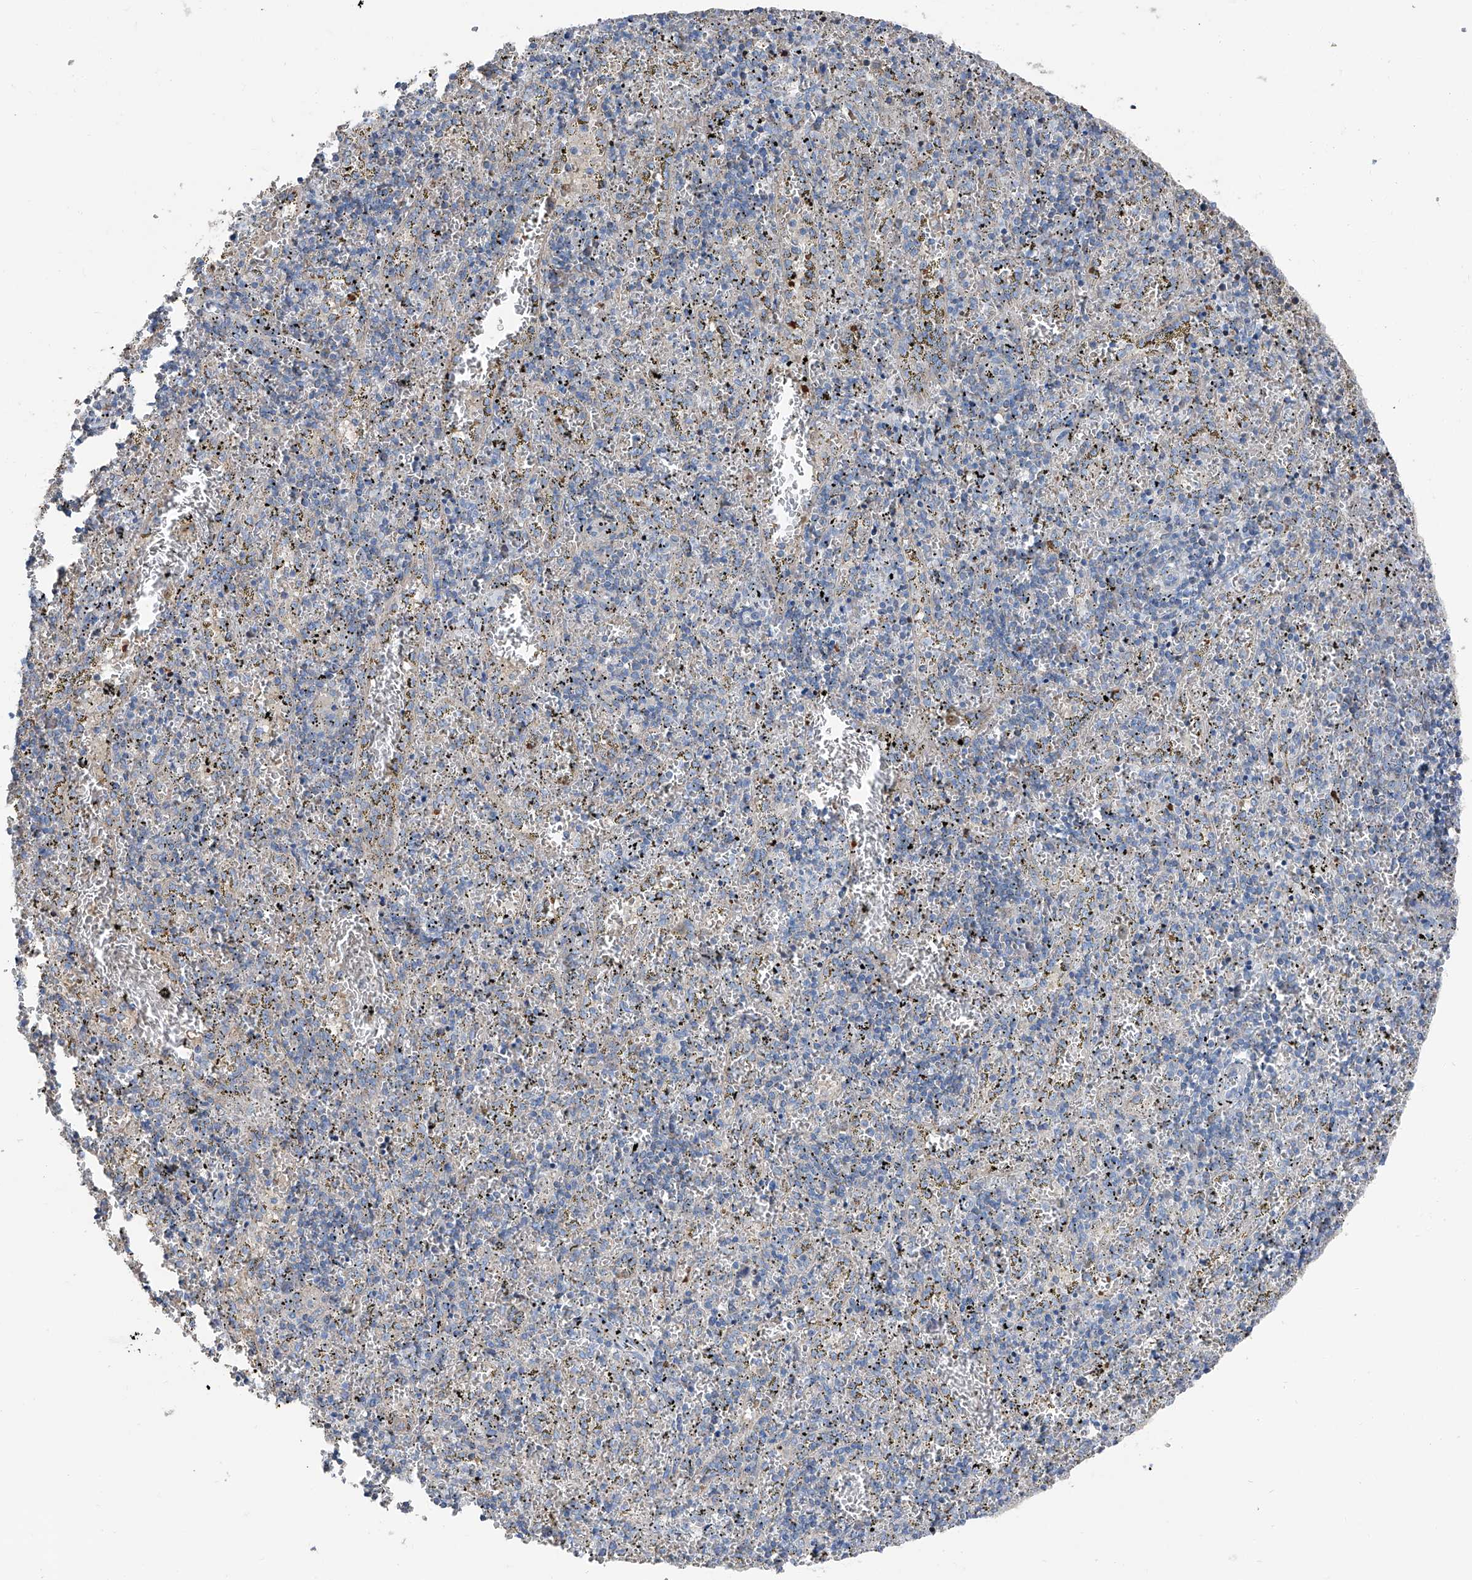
{"staining": {"intensity": "negative", "quantity": "none", "location": "none"}, "tissue": "spleen", "cell_type": "Cells in red pulp", "image_type": "normal", "snomed": [{"axis": "morphology", "description": "Normal tissue, NOS"}, {"axis": "topography", "description": "Spleen"}], "caption": "An image of spleen stained for a protein displays no brown staining in cells in red pulp. (DAB immunohistochemistry, high magnification).", "gene": "GPR142", "patient": {"sex": "male", "age": 11}}